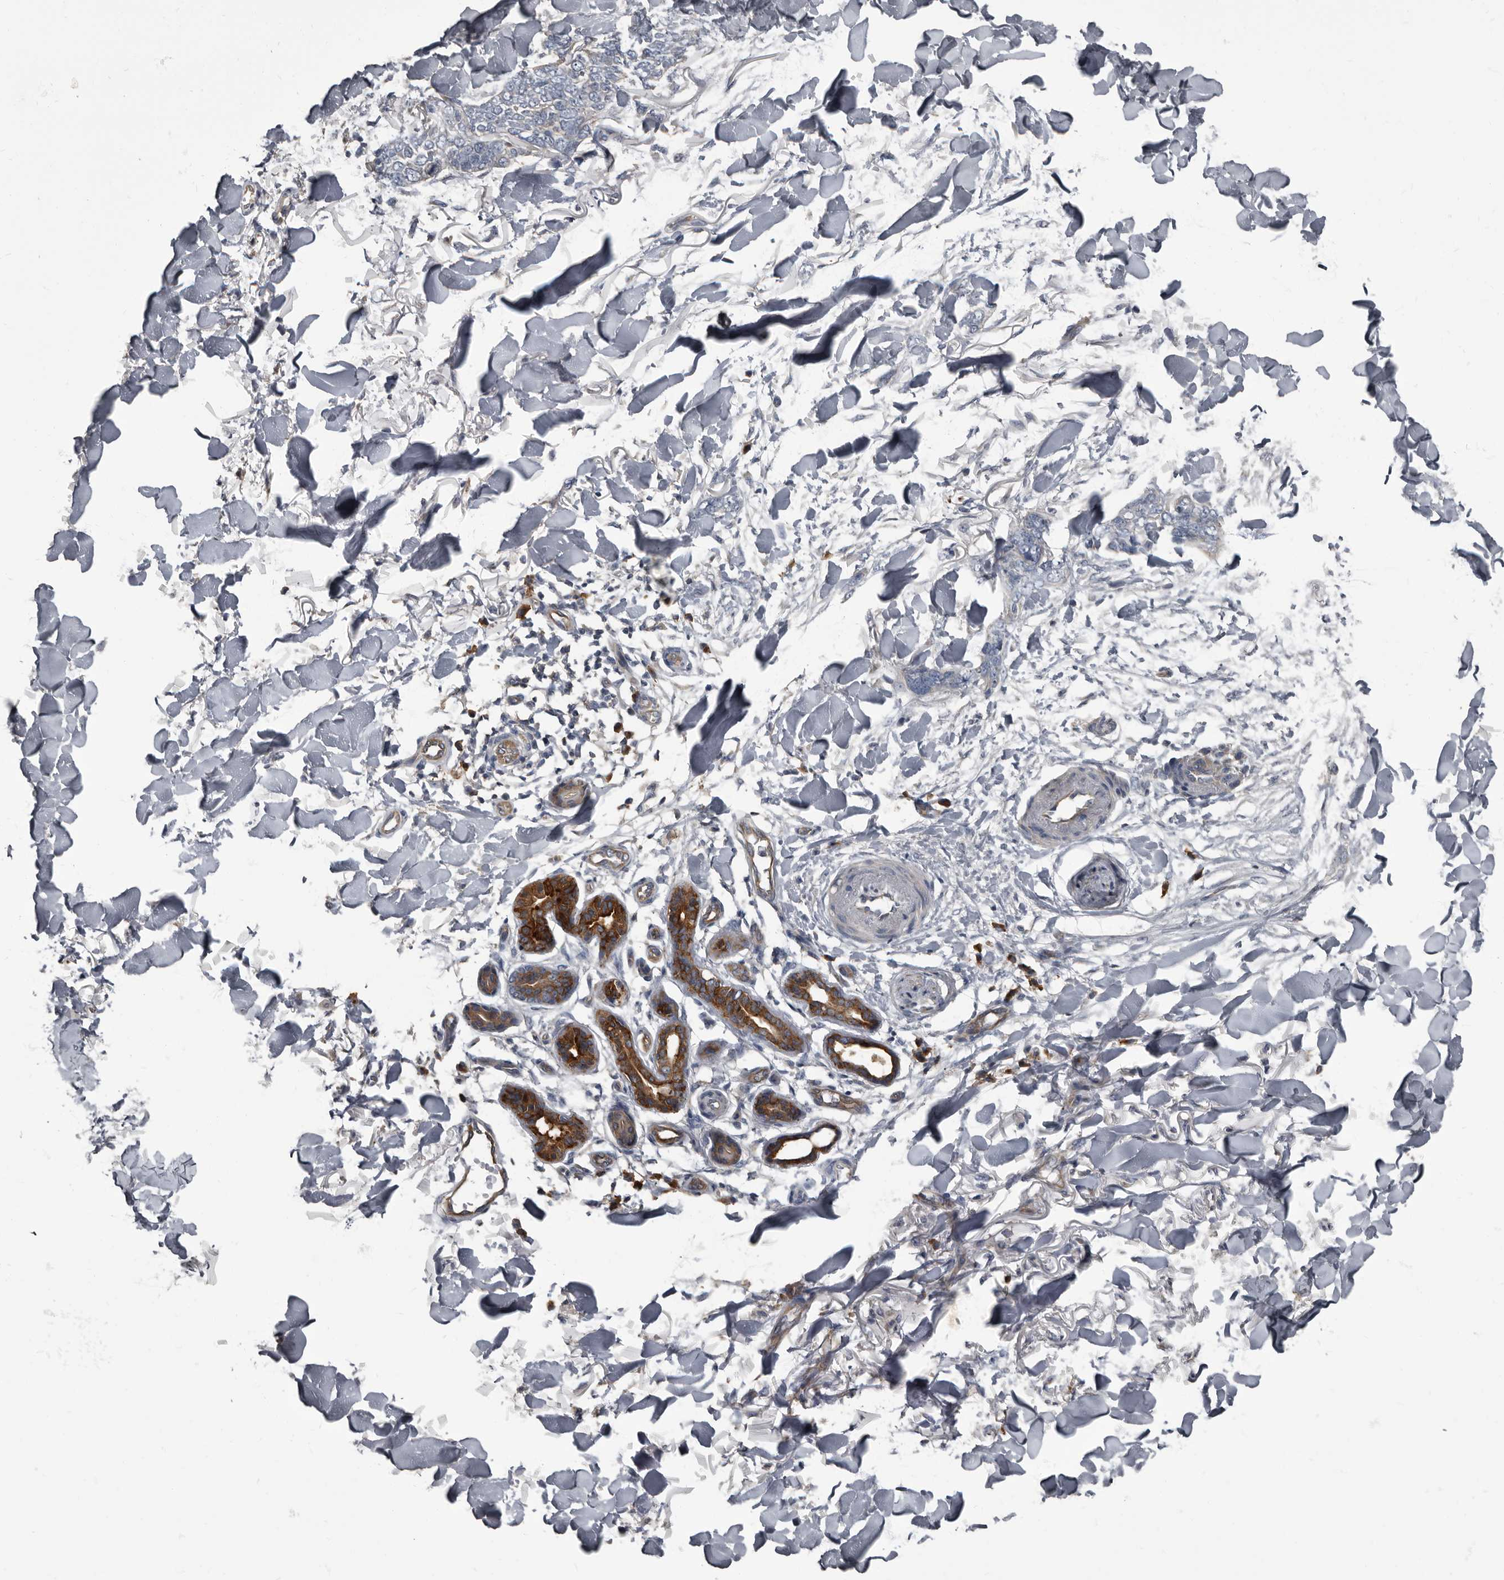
{"staining": {"intensity": "negative", "quantity": "none", "location": "none"}, "tissue": "skin cancer", "cell_type": "Tumor cells", "image_type": "cancer", "snomed": [{"axis": "morphology", "description": "Normal tissue, NOS"}, {"axis": "morphology", "description": "Basal cell carcinoma"}, {"axis": "topography", "description": "Skin"}], "caption": "Immunohistochemical staining of human skin cancer shows no significant expression in tumor cells.", "gene": "TPD52L1", "patient": {"sex": "male", "age": 77}}